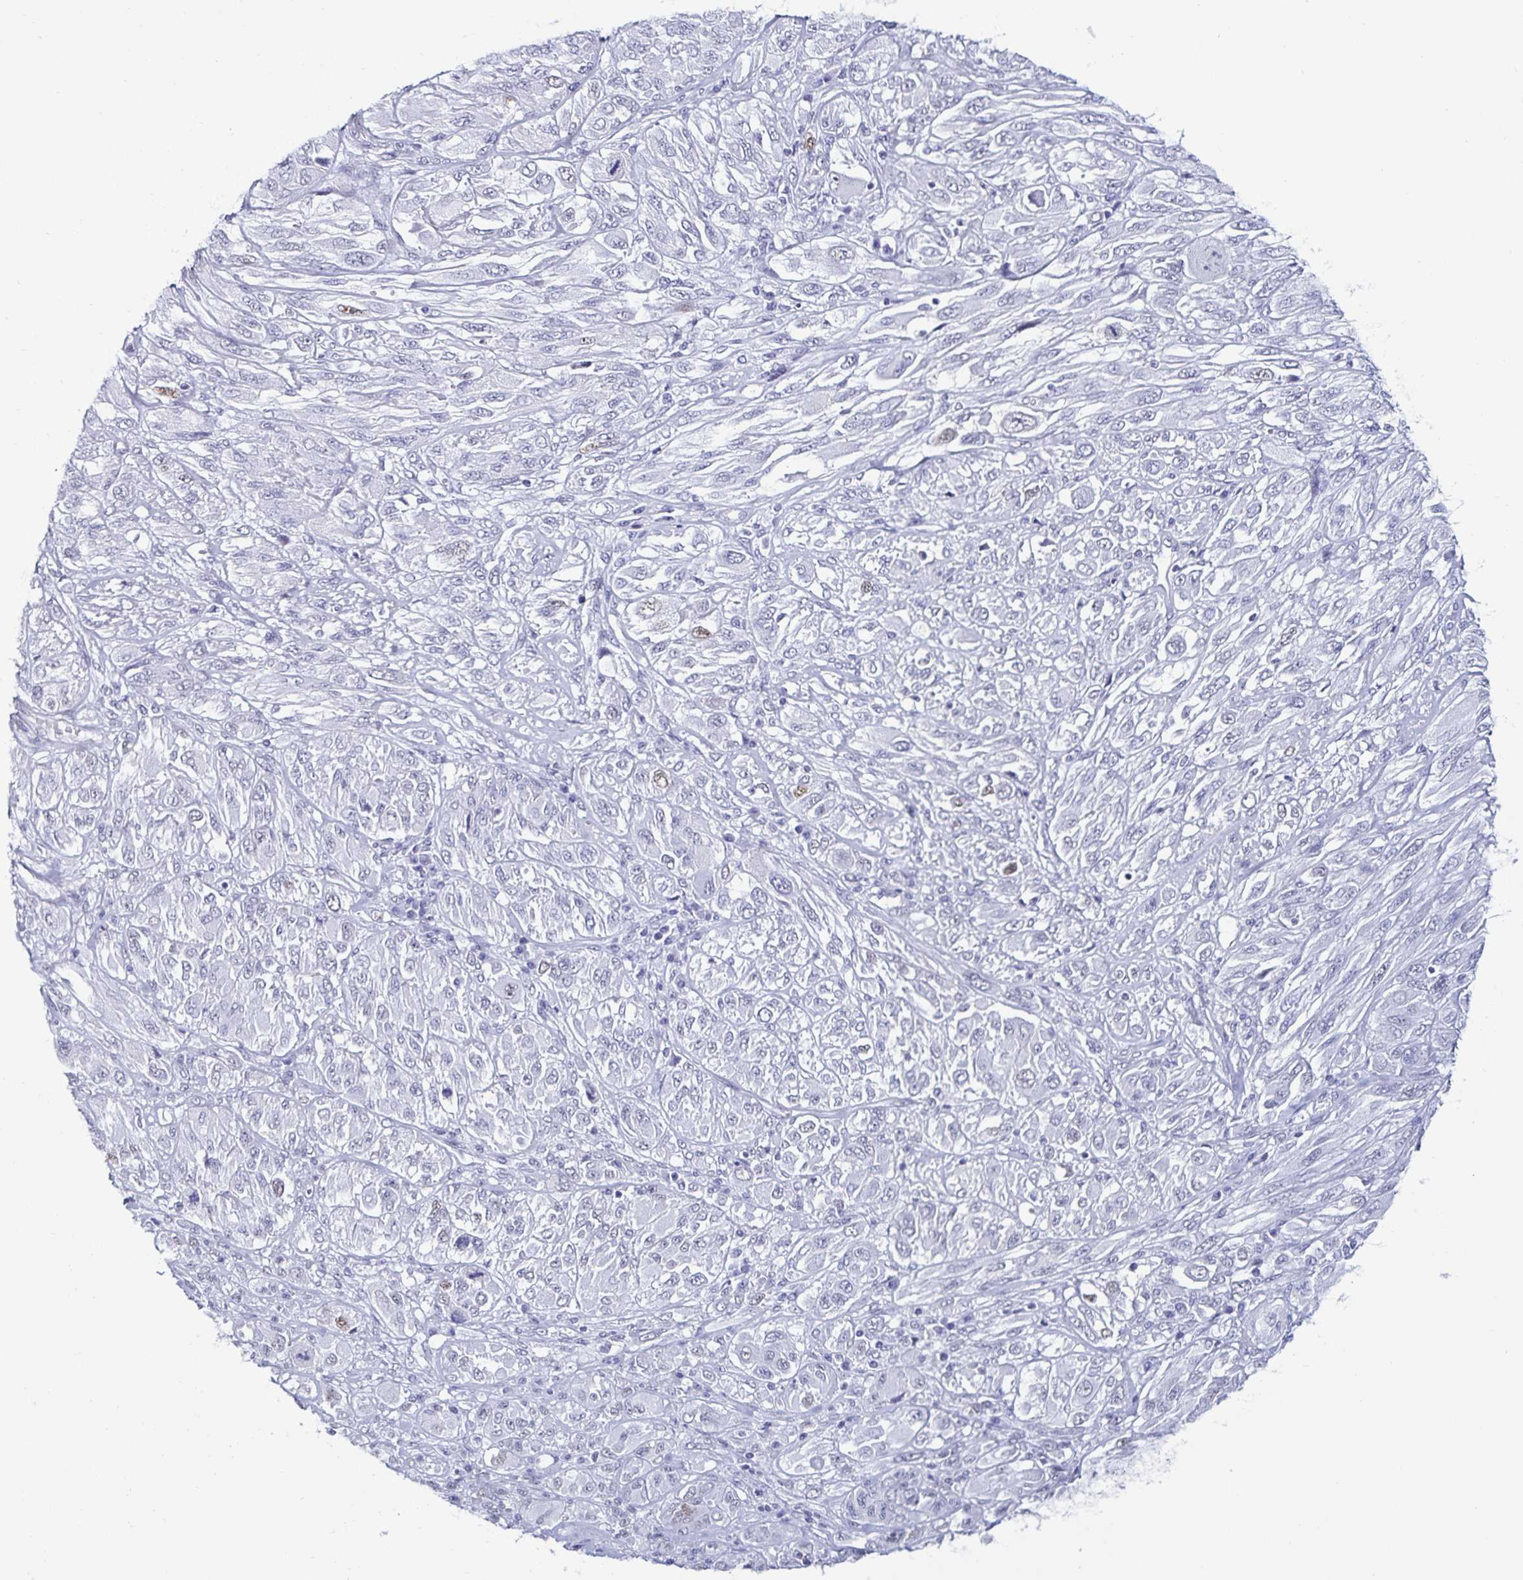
{"staining": {"intensity": "weak", "quantity": "<25%", "location": "nuclear"}, "tissue": "melanoma", "cell_type": "Tumor cells", "image_type": "cancer", "snomed": [{"axis": "morphology", "description": "Malignant melanoma, NOS"}, {"axis": "topography", "description": "Skin"}], "caption": "Malignant melanoma was stained to show a protein in brown. There is no significant staining in tumor cells. Brightfield microscopy of immunohistochemistry (IHC) stained with DAB (3,3'-diaminobenzidine) (brown) and hematoxylin (blue), captured at high magnification.", "gene": "DDX39B", "patient": {"sex": "female", "age": 91}}